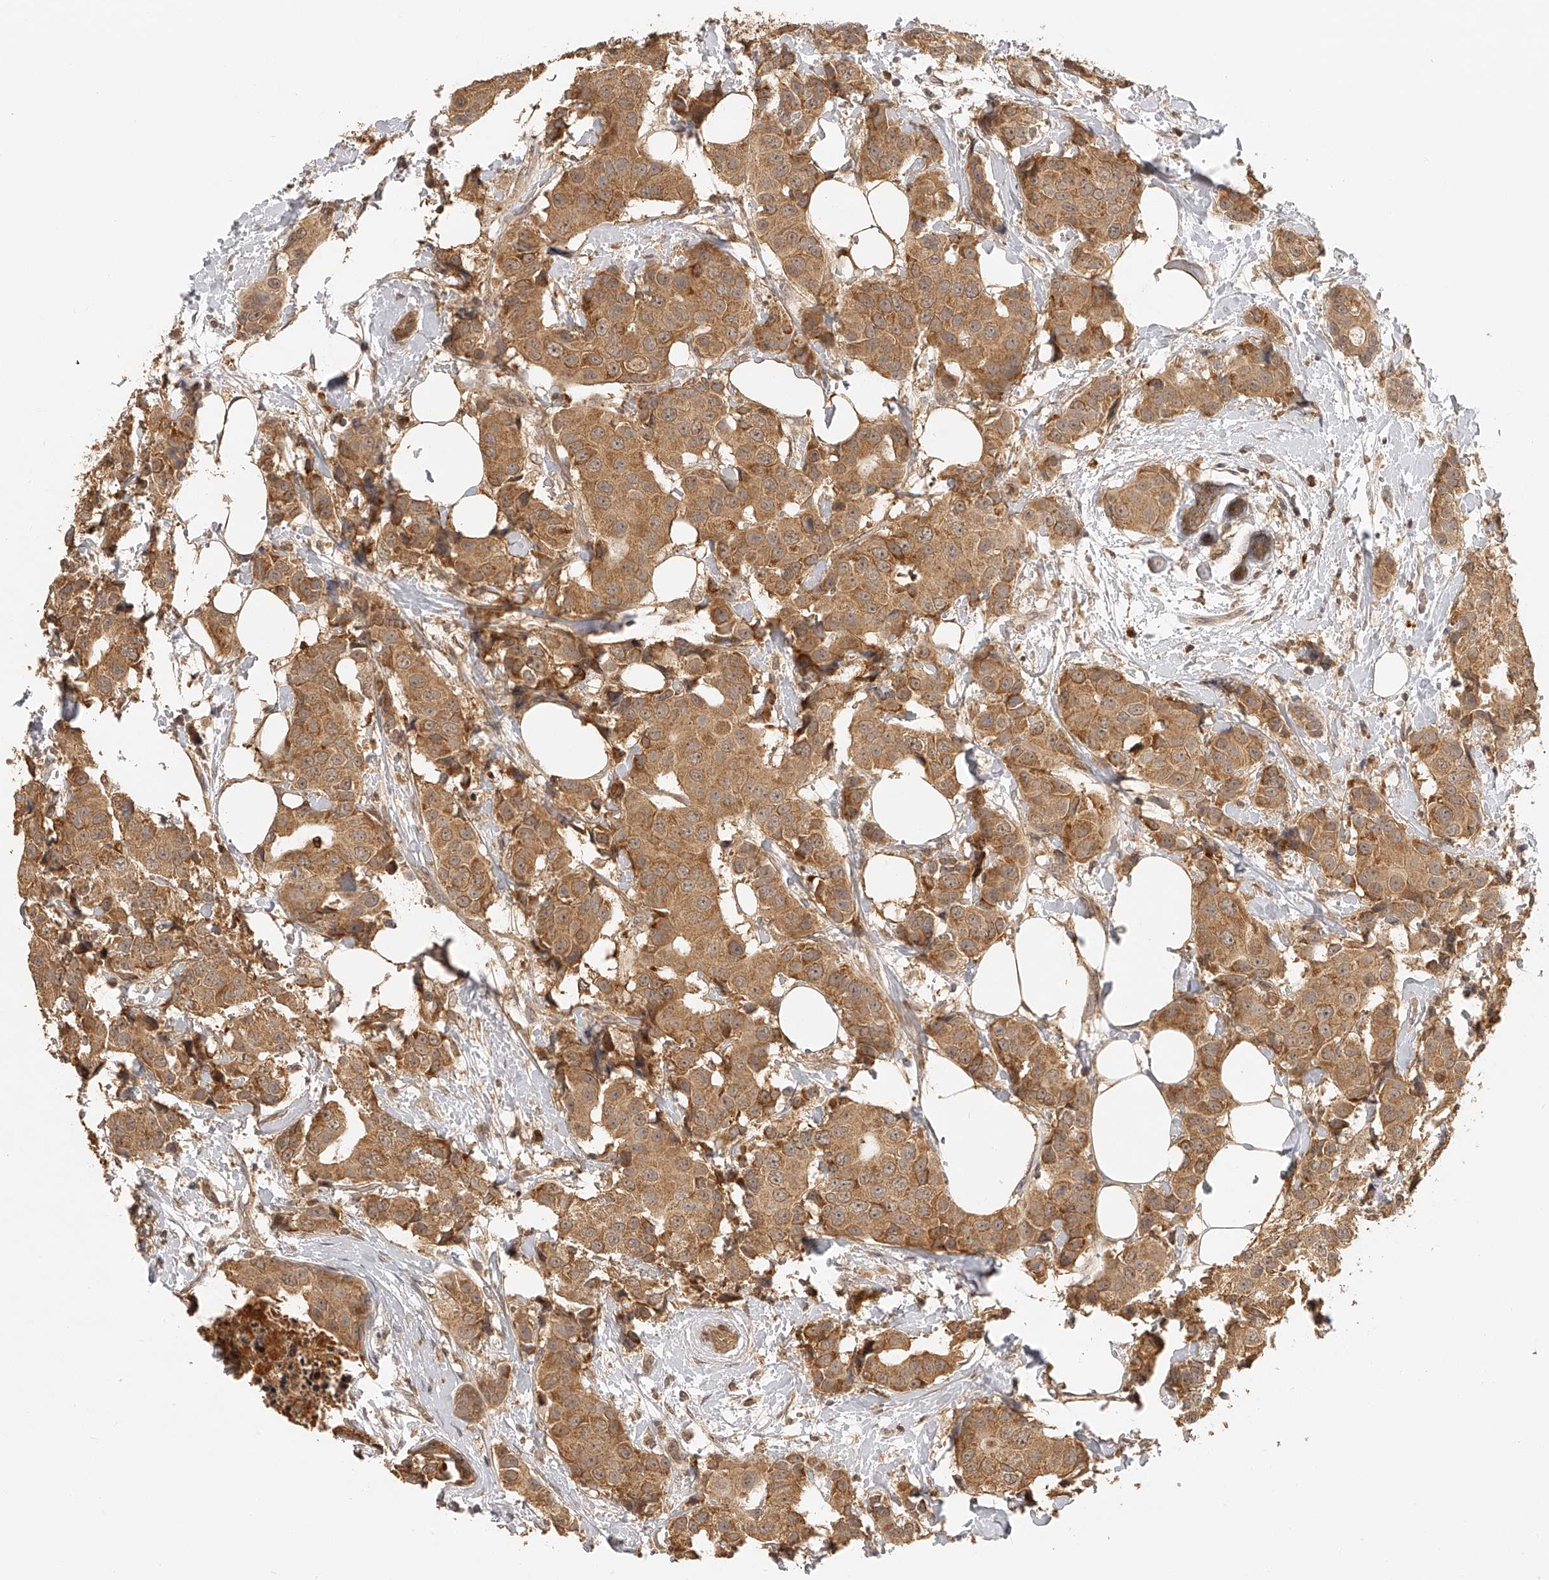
{"staining": {"intensity": "moderate", "quantity": ">75%", "location": "cytoplasmic/membranous"}, "tissue": "breast cancer", "cell_type": "Tumor cells", "image_type": "cancer", "snomed": [{"axis": "morphology", "description": "Normal tissue, NOS"}, {"axis": "morphology", "description": "Duct carcinoma"}, {"axis": "topography", "description": "Breast"}], "caption": "Immunohistochemical staining of breast infiltrating ductal carcinoma reveals medium levels of moderate cytoplasmic/membranous protein staining in approximately >75% of tumor cells.", "gene": "BCL2L11", "patient": {"sex": "female", "age": 39}}